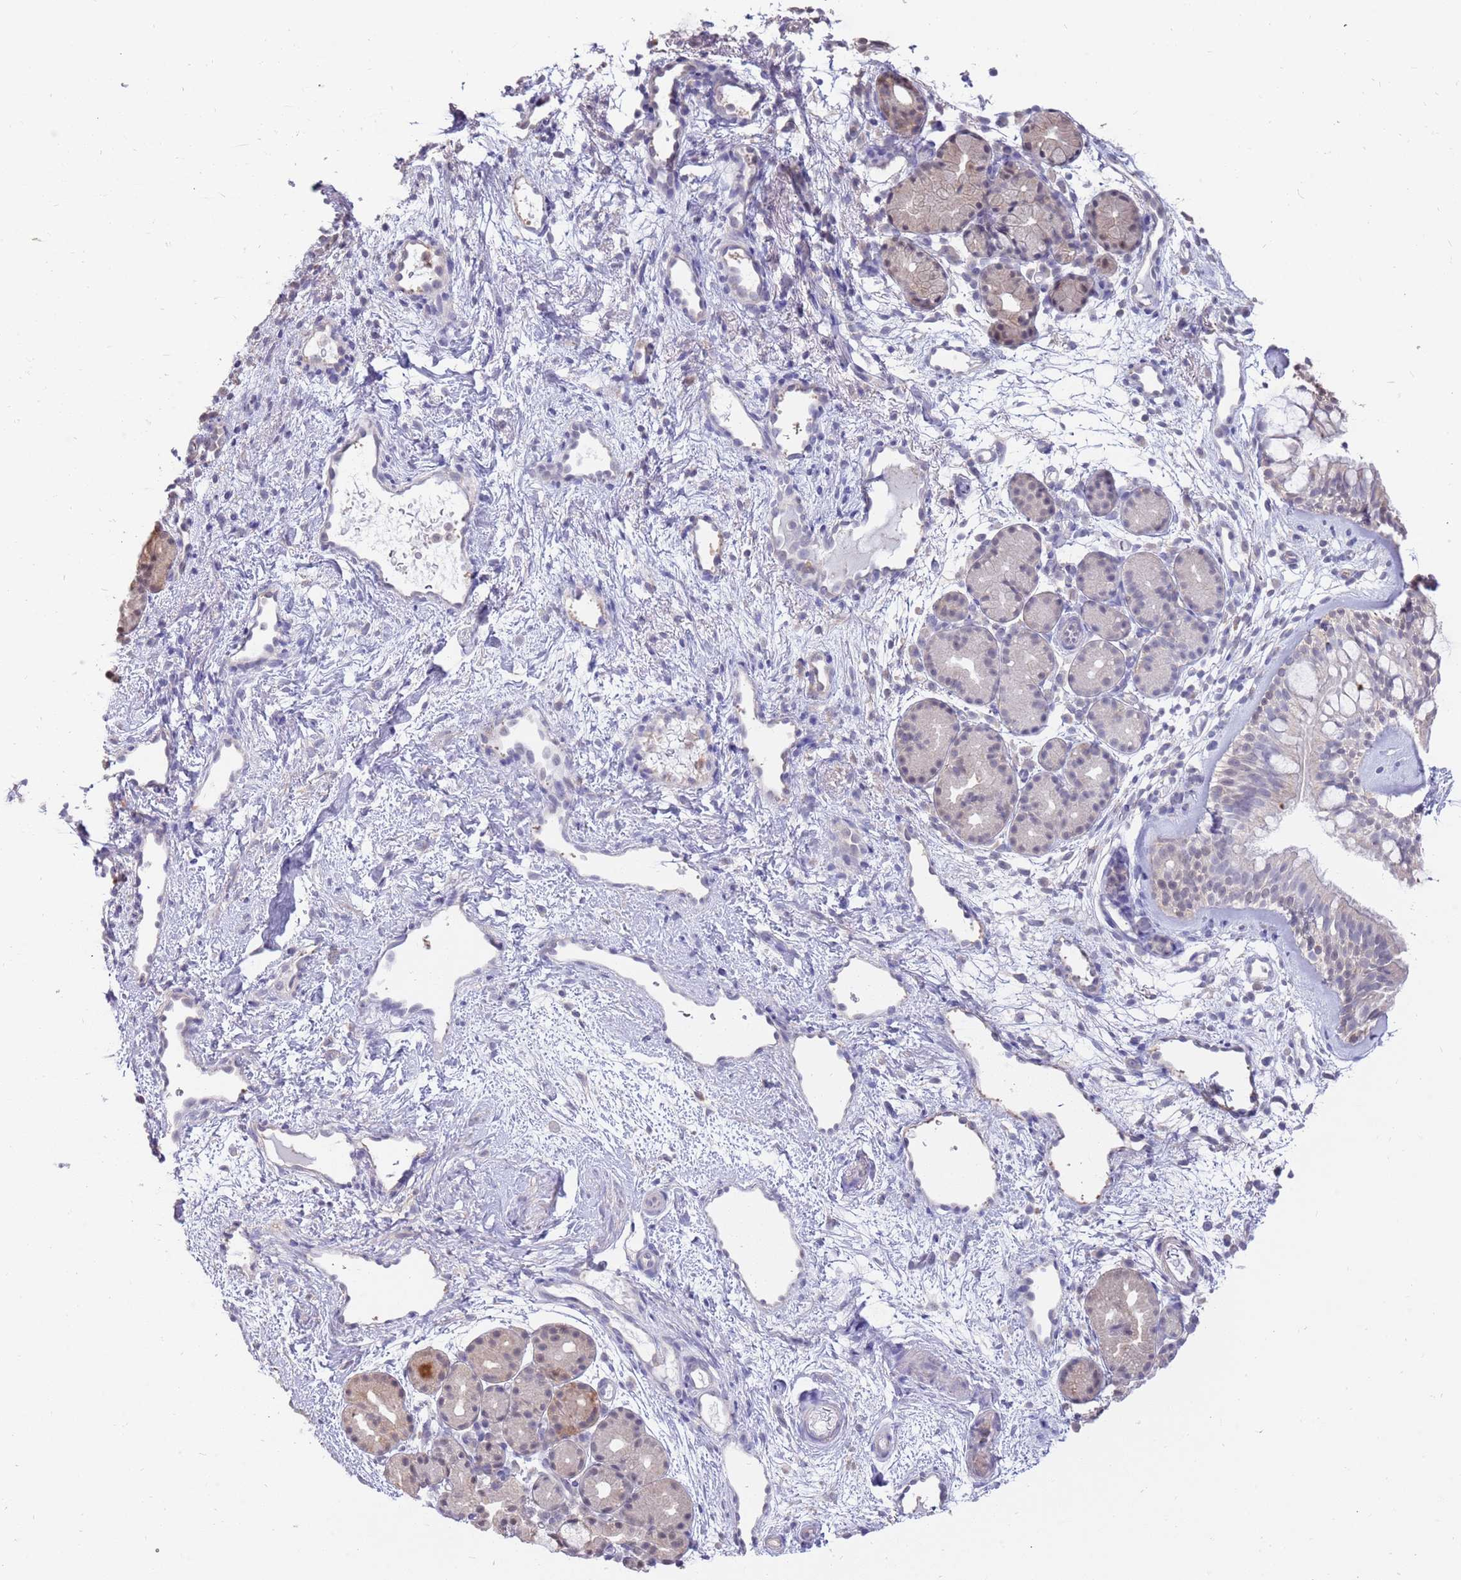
{"staining": {"intensity": "negative", "quantity": "none", "location": "none"}, "tissue": "nasopharynx", "cell_type": "Respiratory epithelial cells", "image_type": "normal", "snomed": [{"axis": "morphology", "description": "Normal tissue, NOS"}, {"axis": "topography", "description": "Nasopharynx"}], "caption": "Respiratory epithelial cells show no significant positivity in normal nasopharynx.", "gene": "AP5S1", "patient": {"sex": "female", "age": 81}}